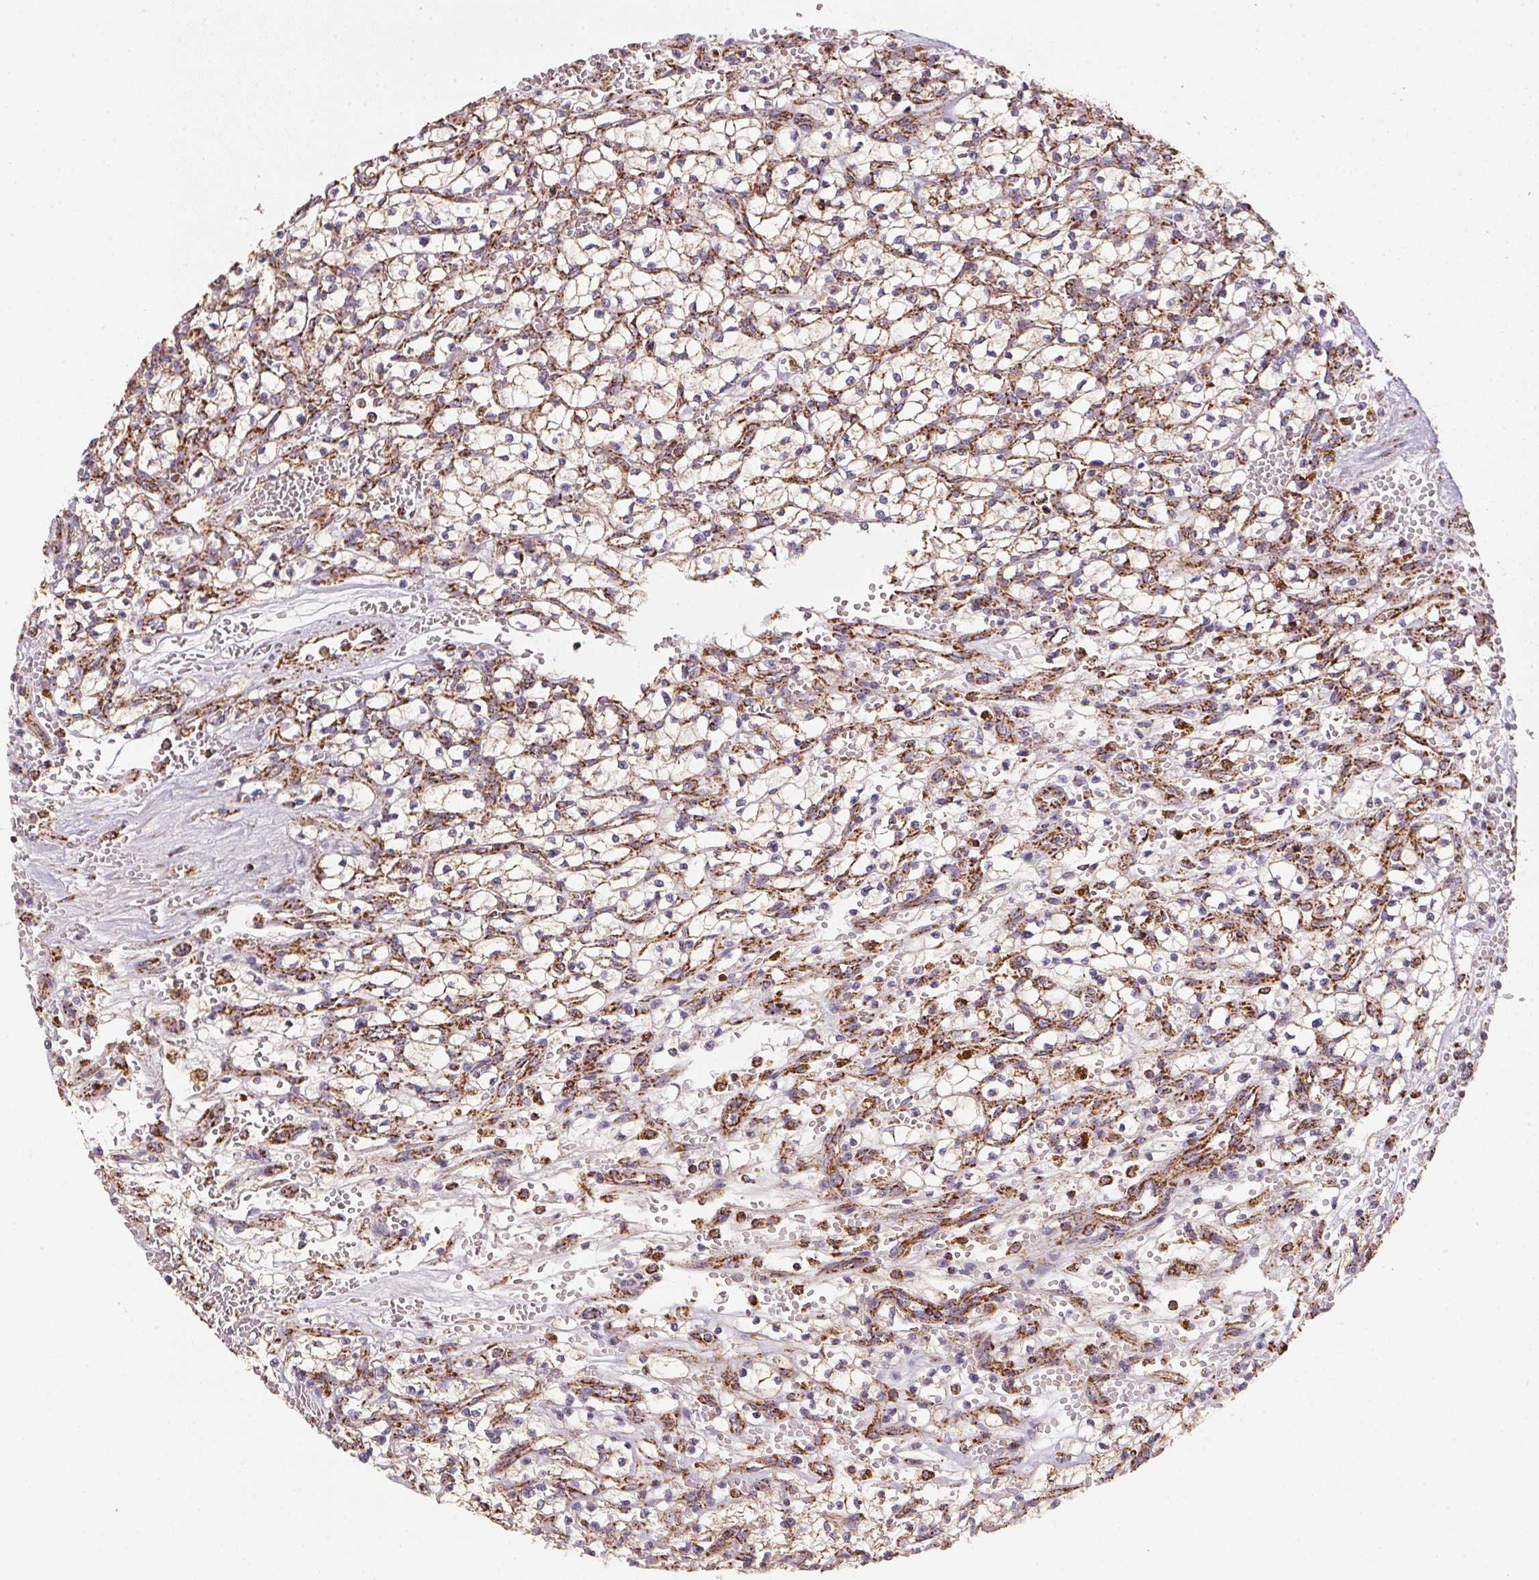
{"staining": {"intensity": "weak", "quantity": ">75%", "location": "cytoplasmic/membranous"}, "tissue": "renal cancer", "cell_type": "Tumor cells", "image_type": "cancer", "snomed": [{"axis": "morphology", "description": "Adenocarcinoma, NOS"}, {"axis": "topography", "description": "Kidney"}], "caption": "A high-resolution photomicrograph shows immunohistochemistry staining of renal adenocarcinoma, which shows weak cytoplasmic/membranous positivity in about >75% of tumor cells.", "gene": "NDUFS2", "patient": {"sex": "female", "age": 64}}